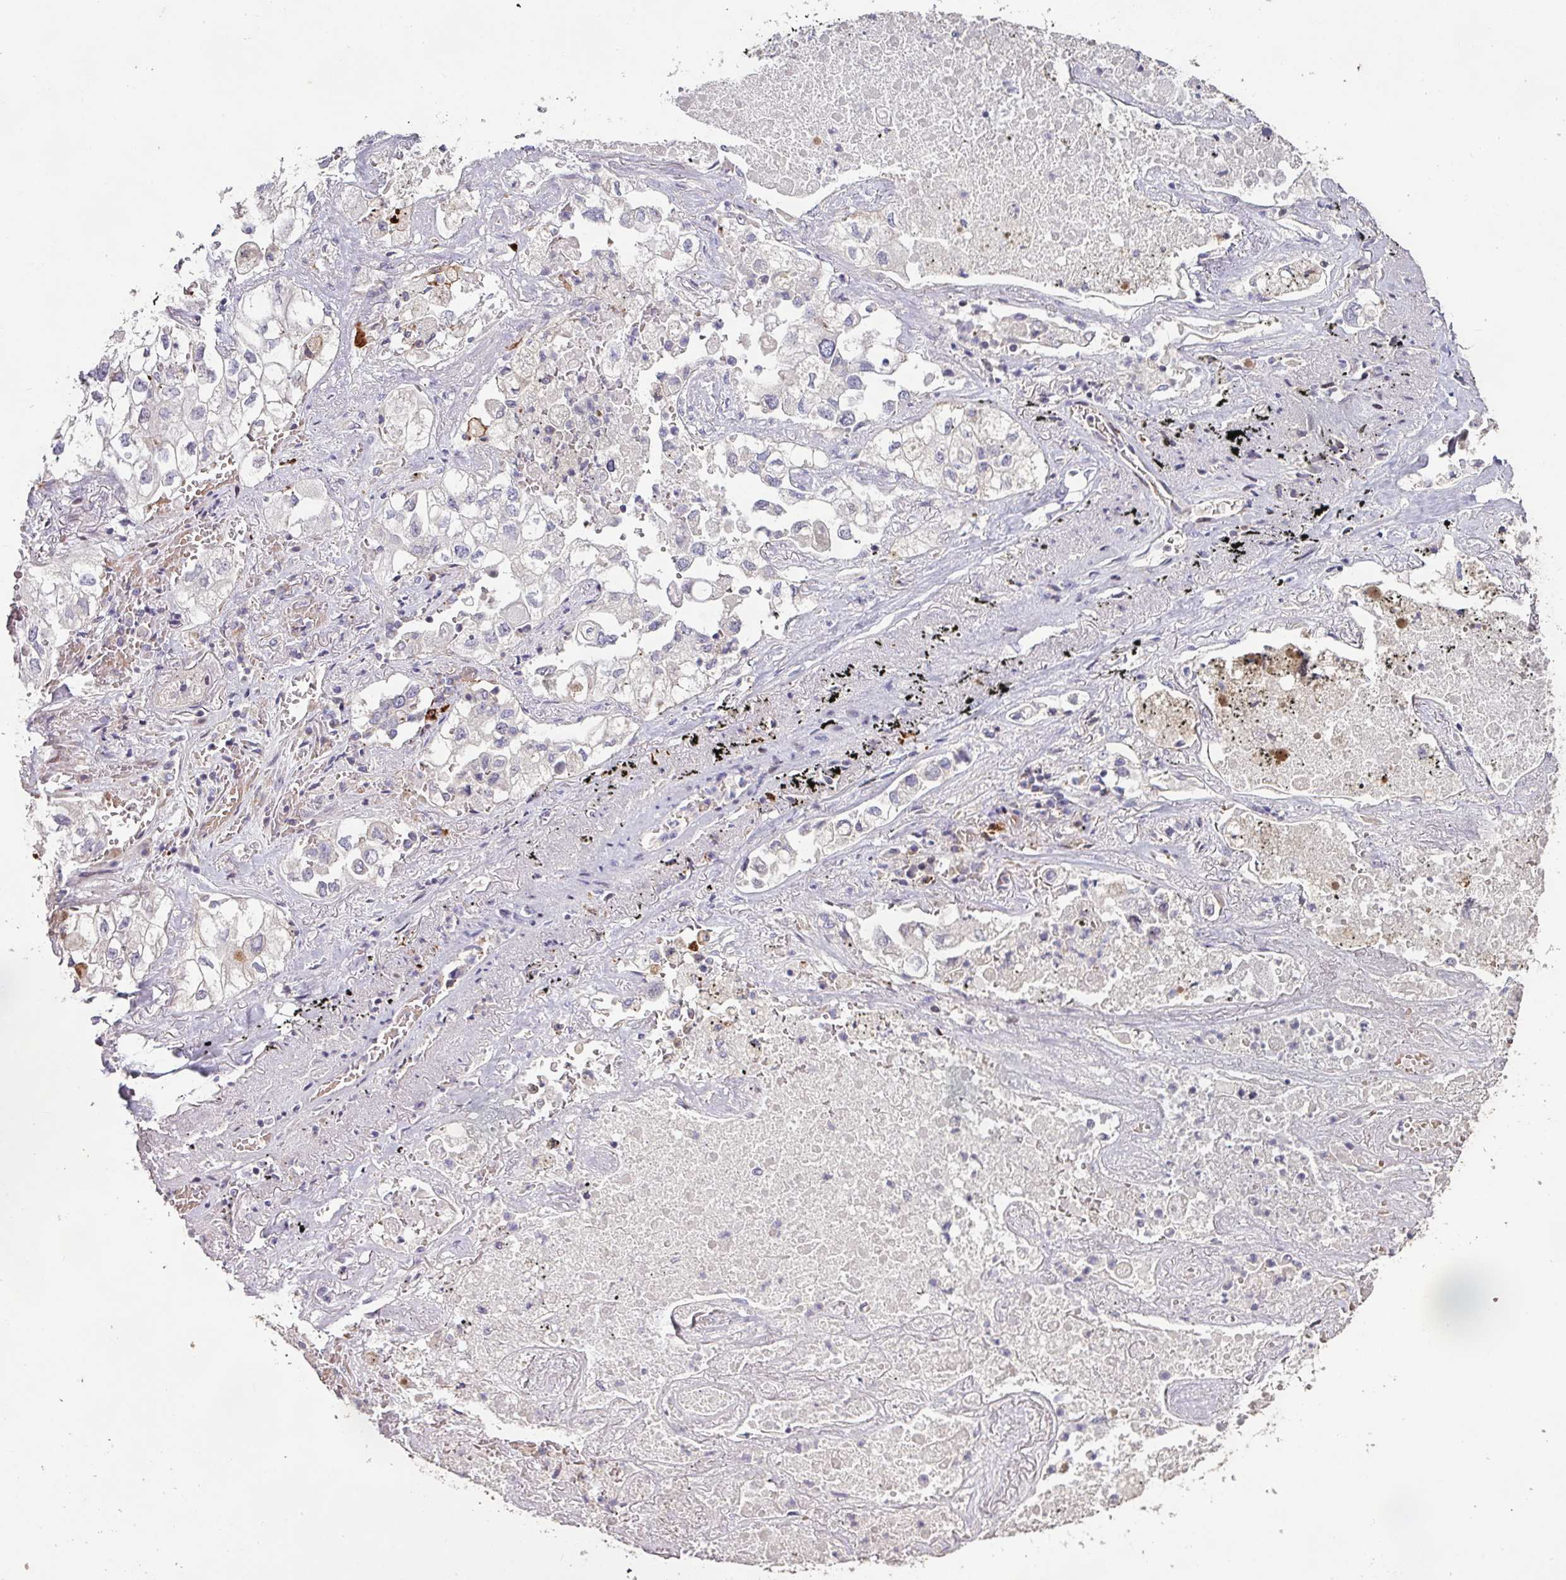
{"staining": {"intensity": "negative", "quantity": "none", "location": "none"}, "tissue": "lung cancer", "cell_type": "Tumor cells", "image_type": "cancer", "snomed": [{"axis": "morphology", "description": "Adenocarcinoma, NOS"}, {"axis": "topography", "description": "Lung"}], "caption": "High power microscopy histopathology image of an IHC micrograph of lung cancer (adenocarcinoma), revealing no significant positivity in tumor cells.", "gene": "RPL23A", "patient": {"sex": "male", "age": 63}}